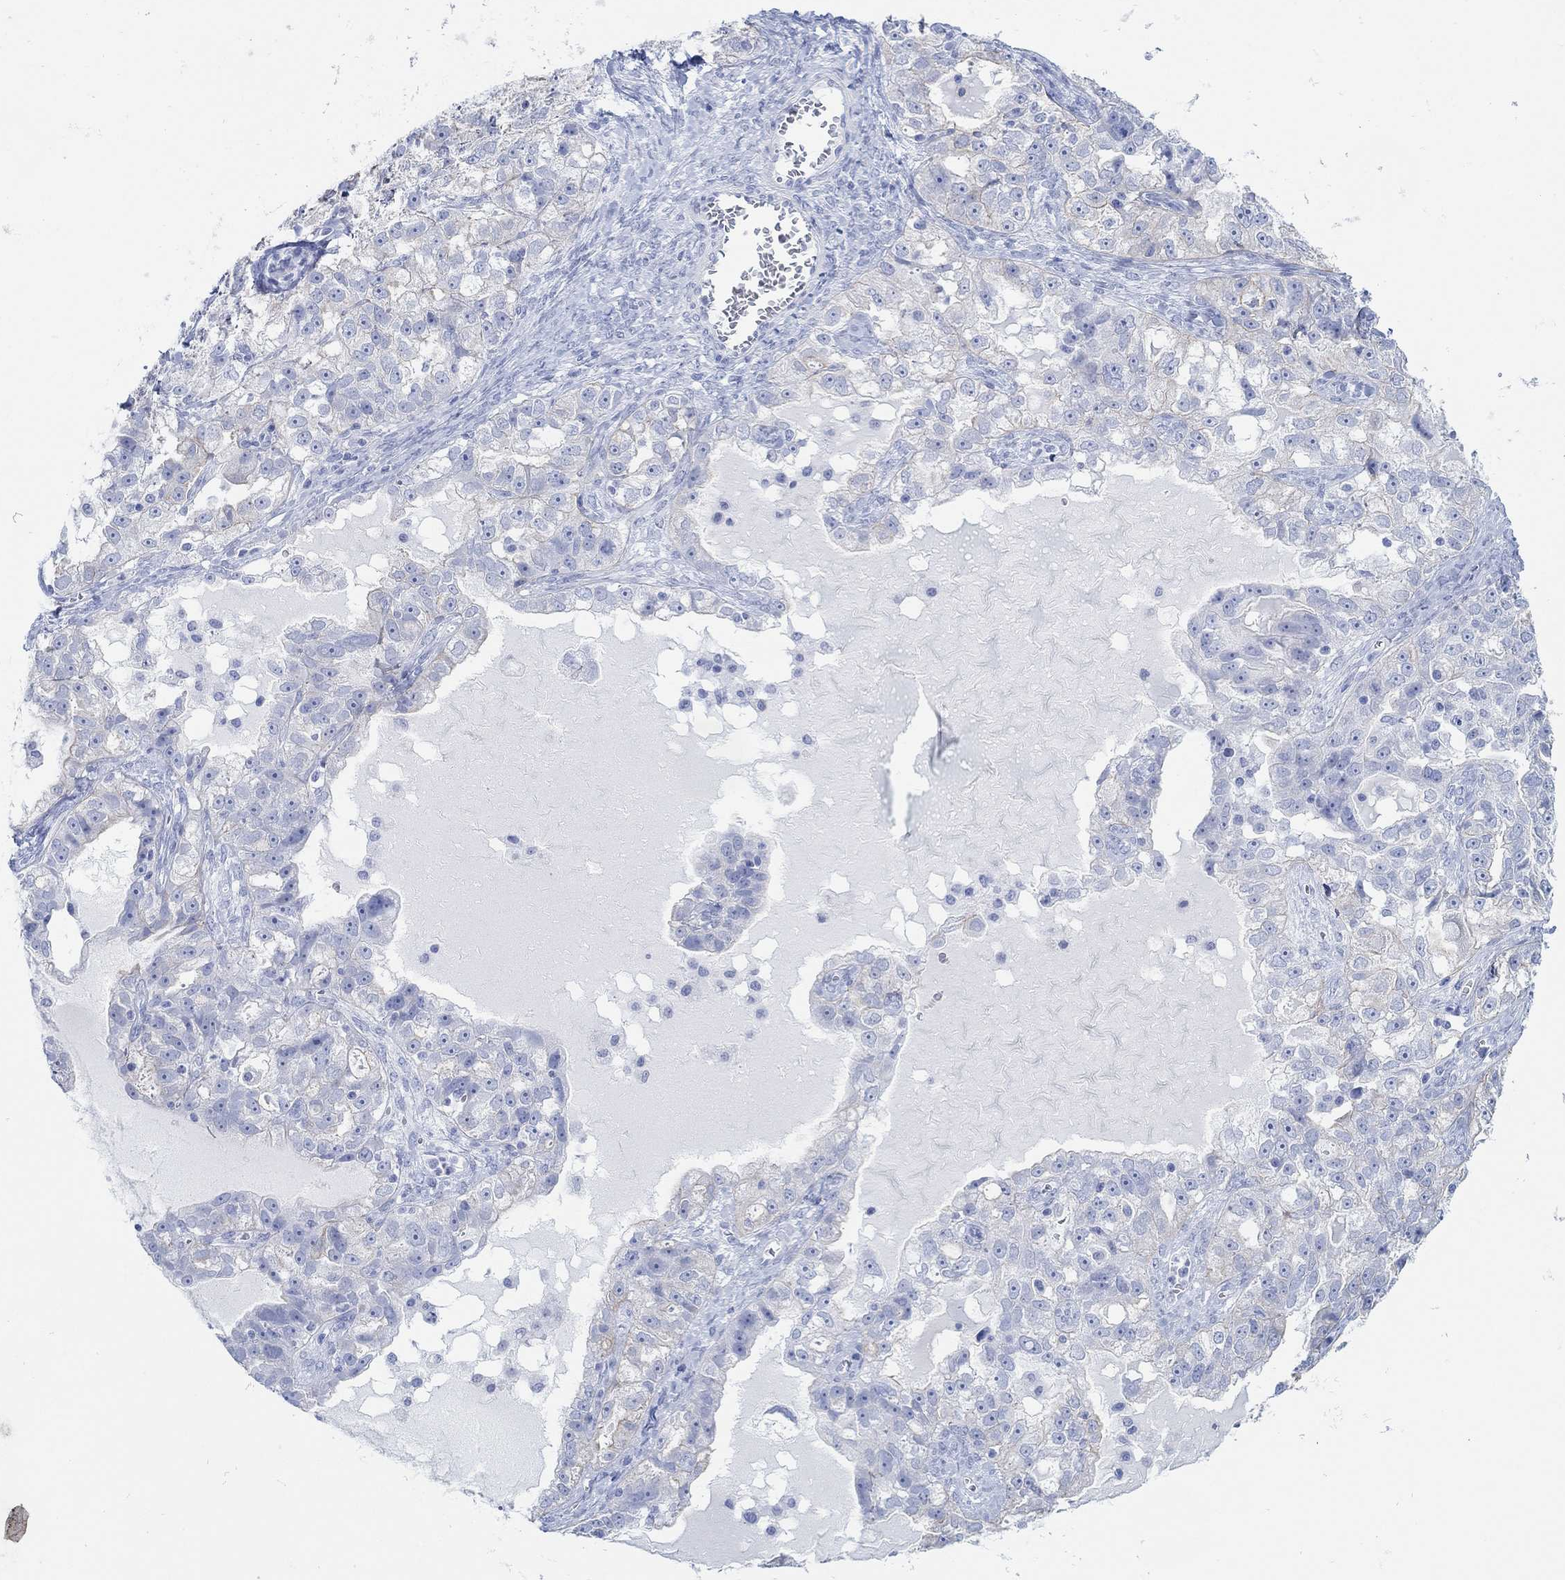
{"staining": {"intensity": "negative", "quantity": "none", "location": "none"}, "tissue": "ovarian cancer", "cell_type": "Tumor cells", "image_type": "cancer", "snomed": [{"axis": "morphology", "description": "Cystadenocarcinoma, serous, NOS"}, {"axis": "topography", "description": "Ovary"}], "caption": "This photomicrograph is of serous cystadenocarcinoma (ovarian) stained with immunohistochemistry (IHC) to label a protein in brown with the nuclei are counter-stained blue. There is no staining in tumor cells. (Stains: DAB (3,3'-diaminobenzidine) IHC with hematoxylin counter stain, Microscopy: brightfield microscopy at high magnification).", "gene": "AK8", "patient": {"sex": "female", "age": 51}}